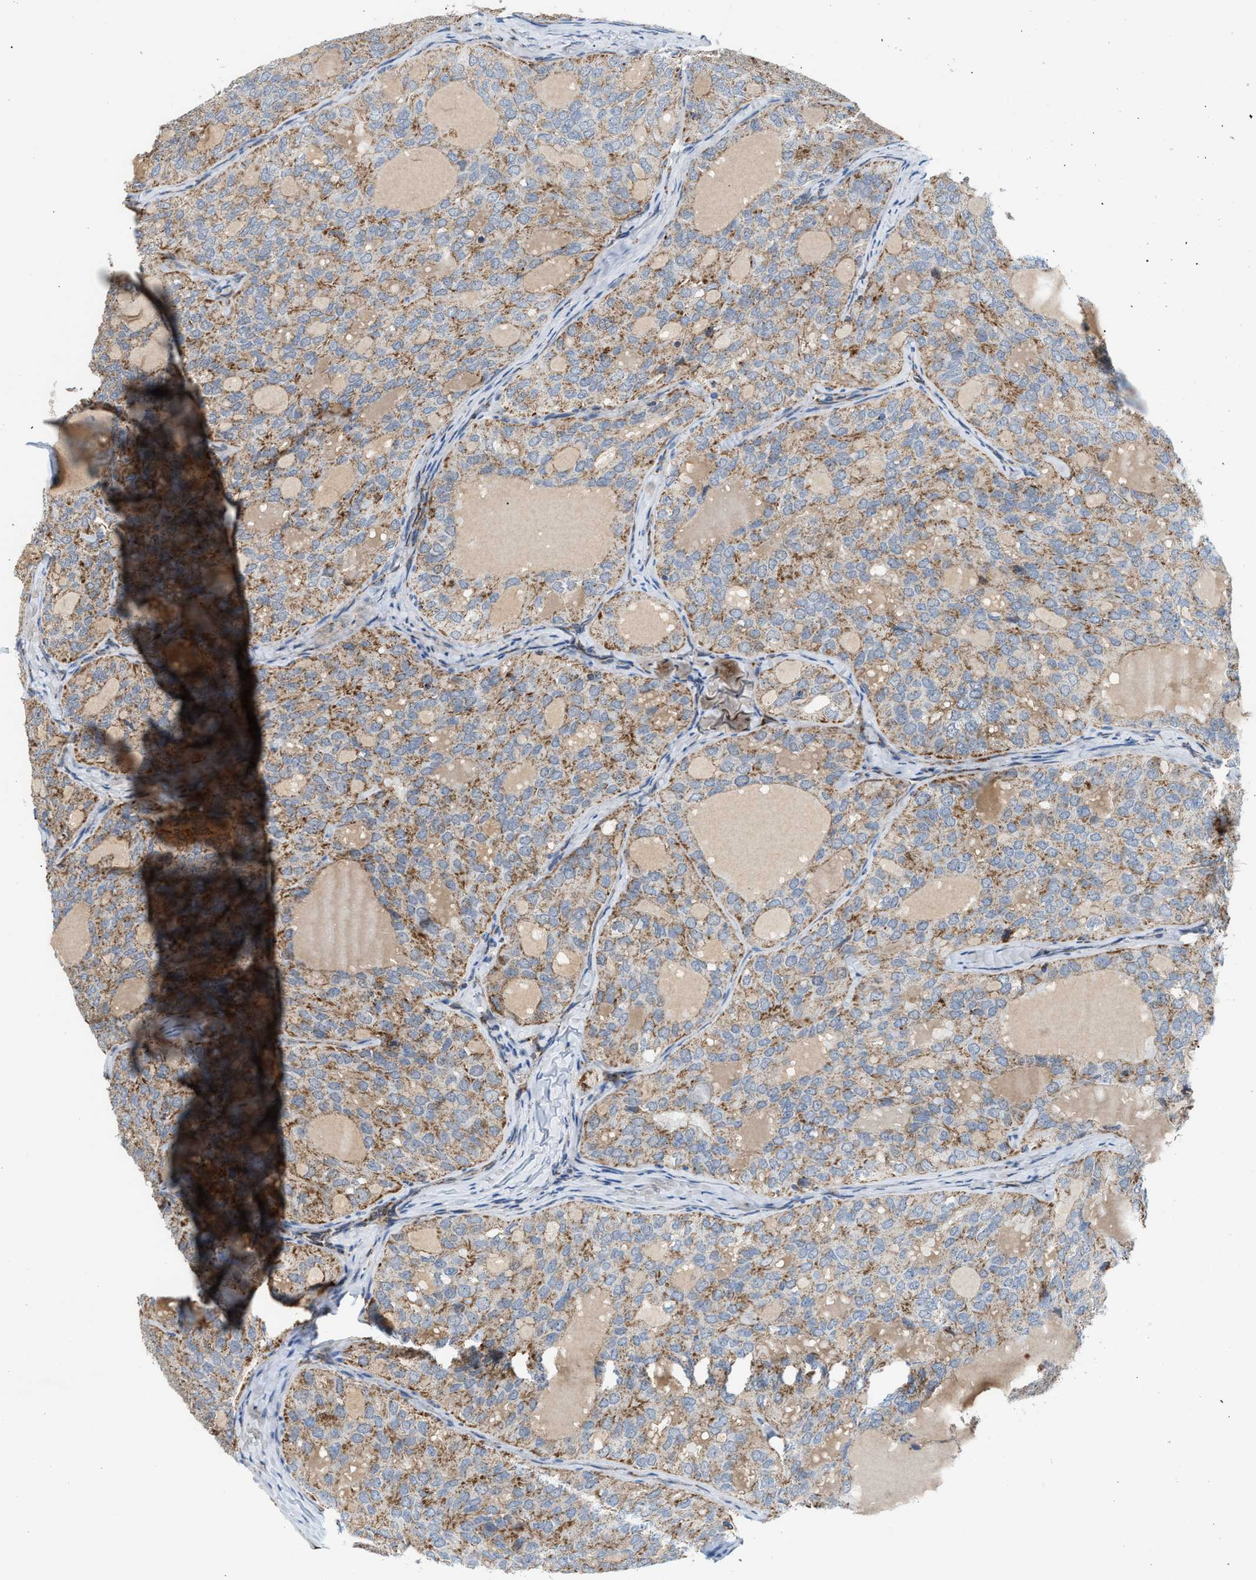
{"staining": {"intensity": "moderate", "quantity": ">75%", "location": "cytoplasmic/membranous"}, "tissue": "thyroid cancer", "cell_type": "Tumor cells", "image_type": "cancer", "snomed": [{"axis": "morphology", "description": "Follicular adenoma carcinoma, NOS"}, {"axis": "topography", "description": "Thyroid gland"}], "caption": "Follicular adenoma carcinoma (thyroid) tissue displays moderate cytoplasmic/membranous staining in about >75% of tumor cells, visualized by immunohistochemistry.", "gene": "PMPCA", "patient": {"sex": "male", "age": 75}}